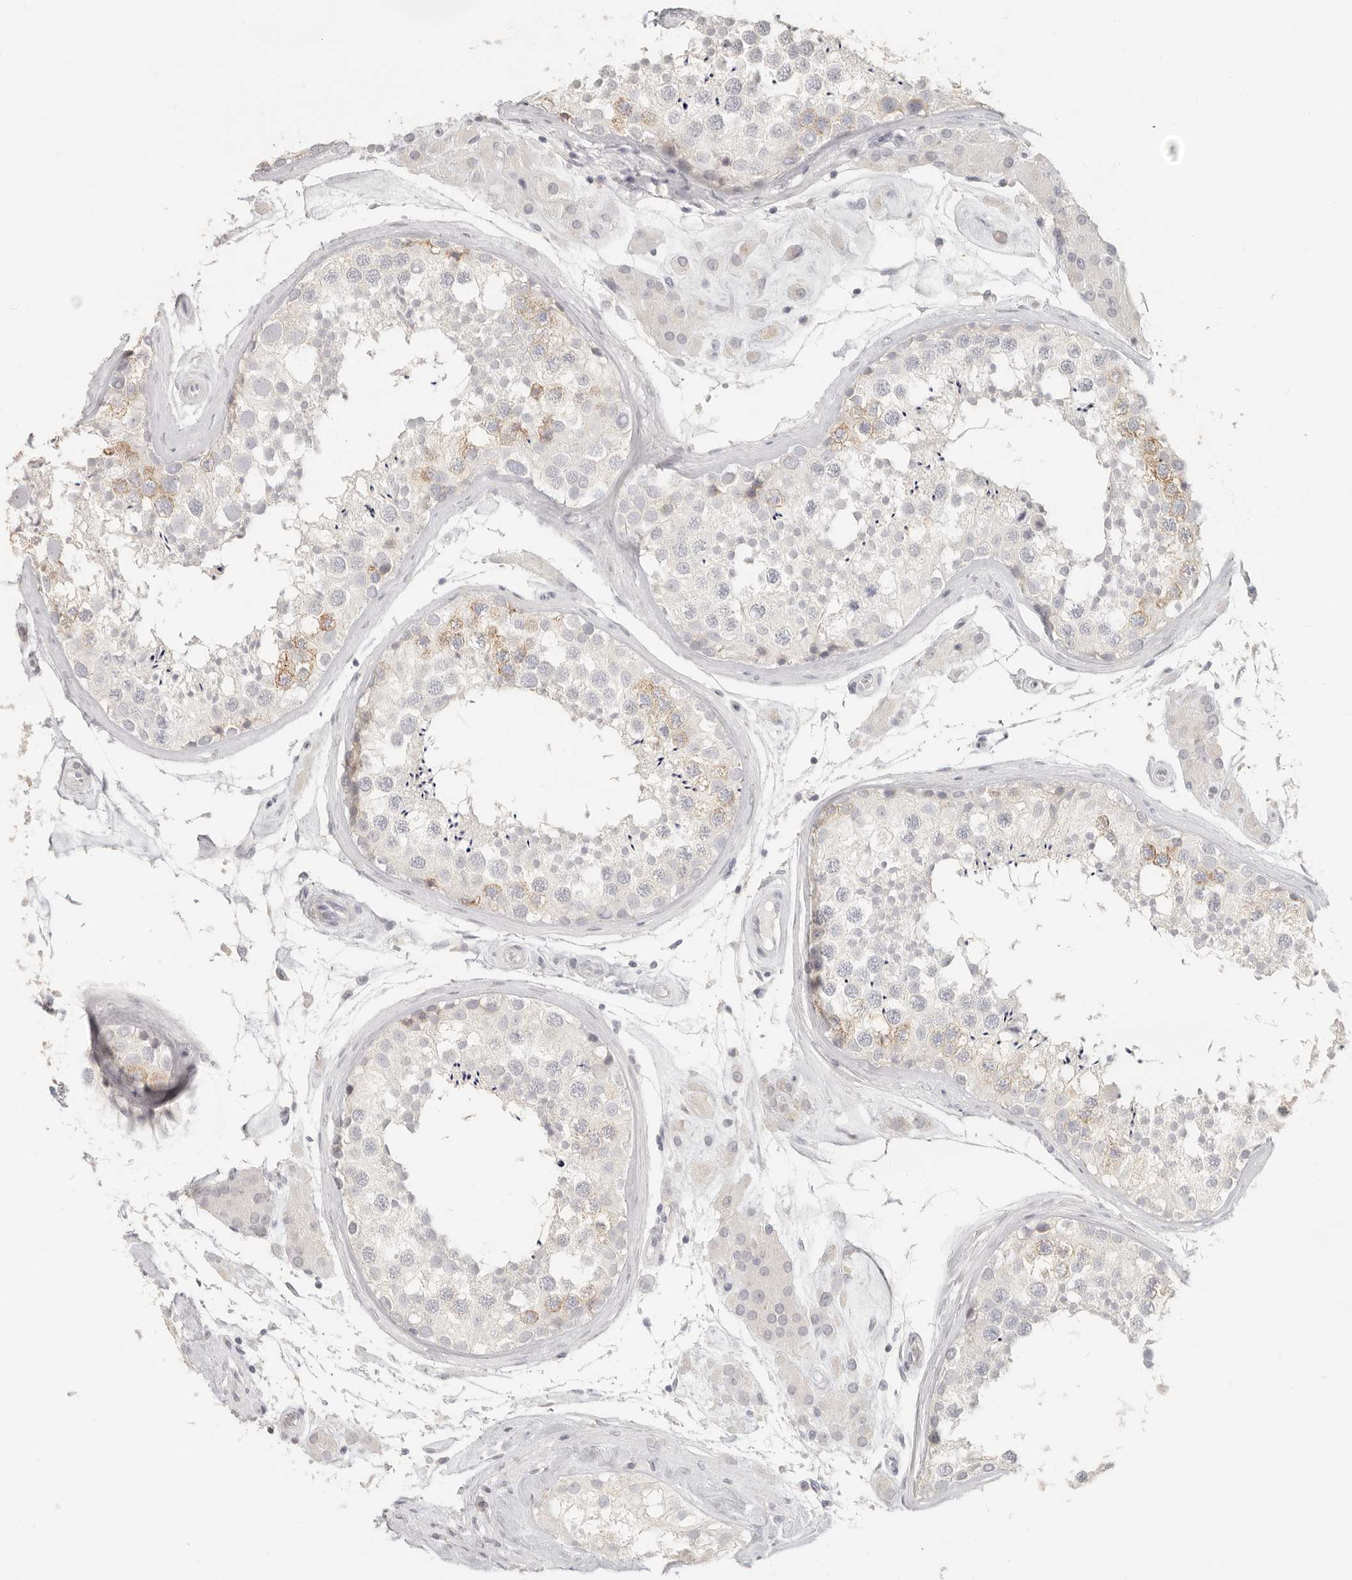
{"staining": {"intensity": "weak", "quantity": "<25%", "location": "cytoplasmic/membranous"}, "tissue": "testis", "cell_type": "Cells in seminiferous ducts", "image_type": "normal", "snomed": [{"axis": "morphology", "description": "Normal tissue, NOS"}, {"axis": "topography", "description": "Testis"}], "caption": "This is an immunohistochemistry micrograph of unremarkable human testis. There is no staining in cells in seminiferous ducts.", "gene": "EPCAM", "patient": {"sex": "male", "age": 46}}